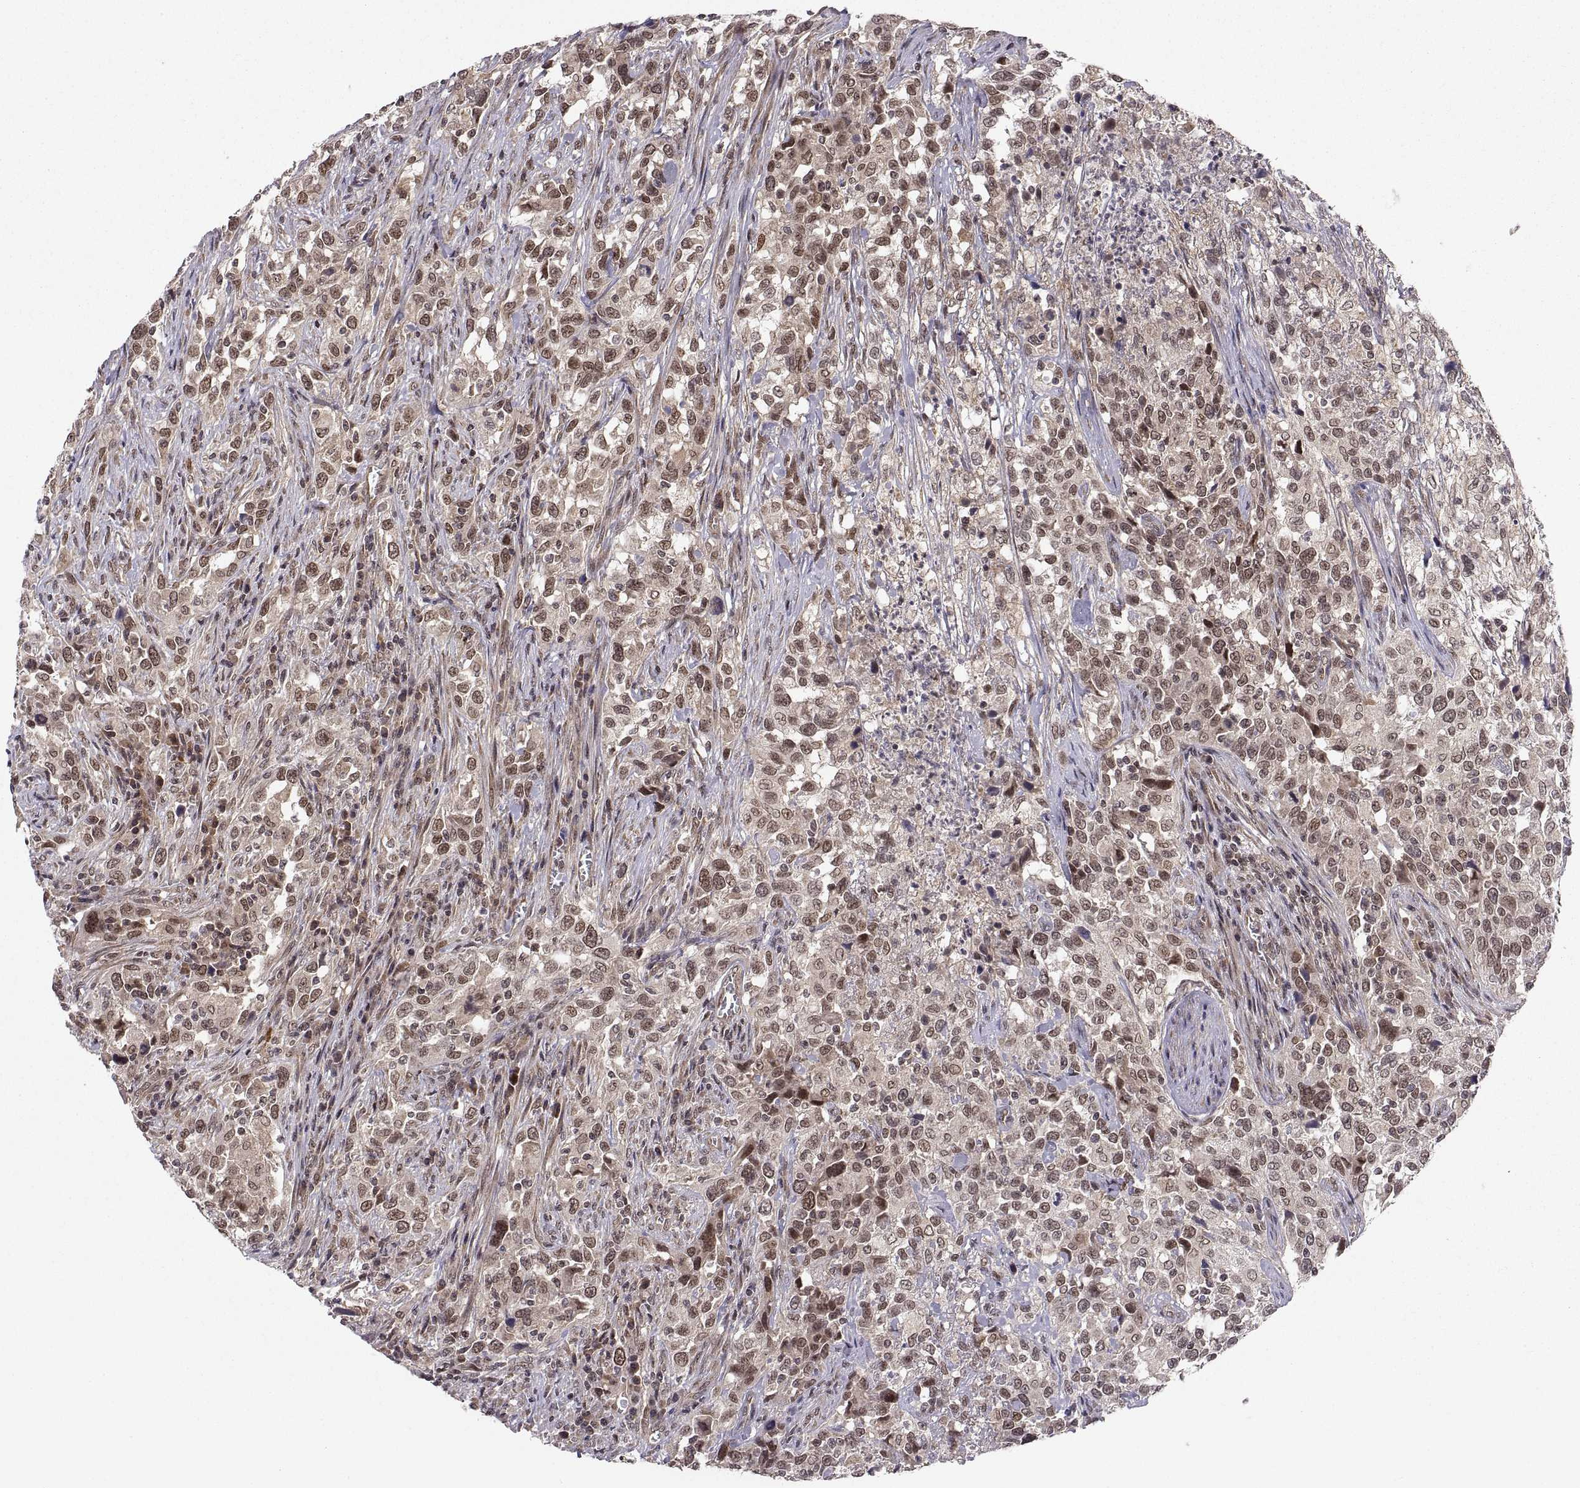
{"staining": {"intensity": "moderate", "quantity": "25%-75%", "location": "cytoplasmic/membranous"}, "tissue": "urothelial cancer", "cell_type": "Tumor cells", "image_type": "cancer", "snomed": [{"axis": "morphology", "description": "Urothelial carcinoma, NOS"}, {"axis": "morphology", "description": "Urothelial carcinoma, High grade"}, {"axis": "topography", "description": "Urinary bladder"}], "caption": "Transitional cell carcinoma stained with a brown dye displays moderate cytoplasmic/membranous positive expression in approximately 25%-75% of tumor cells.", "gene": "ABL2", "patient": {"sex": "female", "age": 64}}